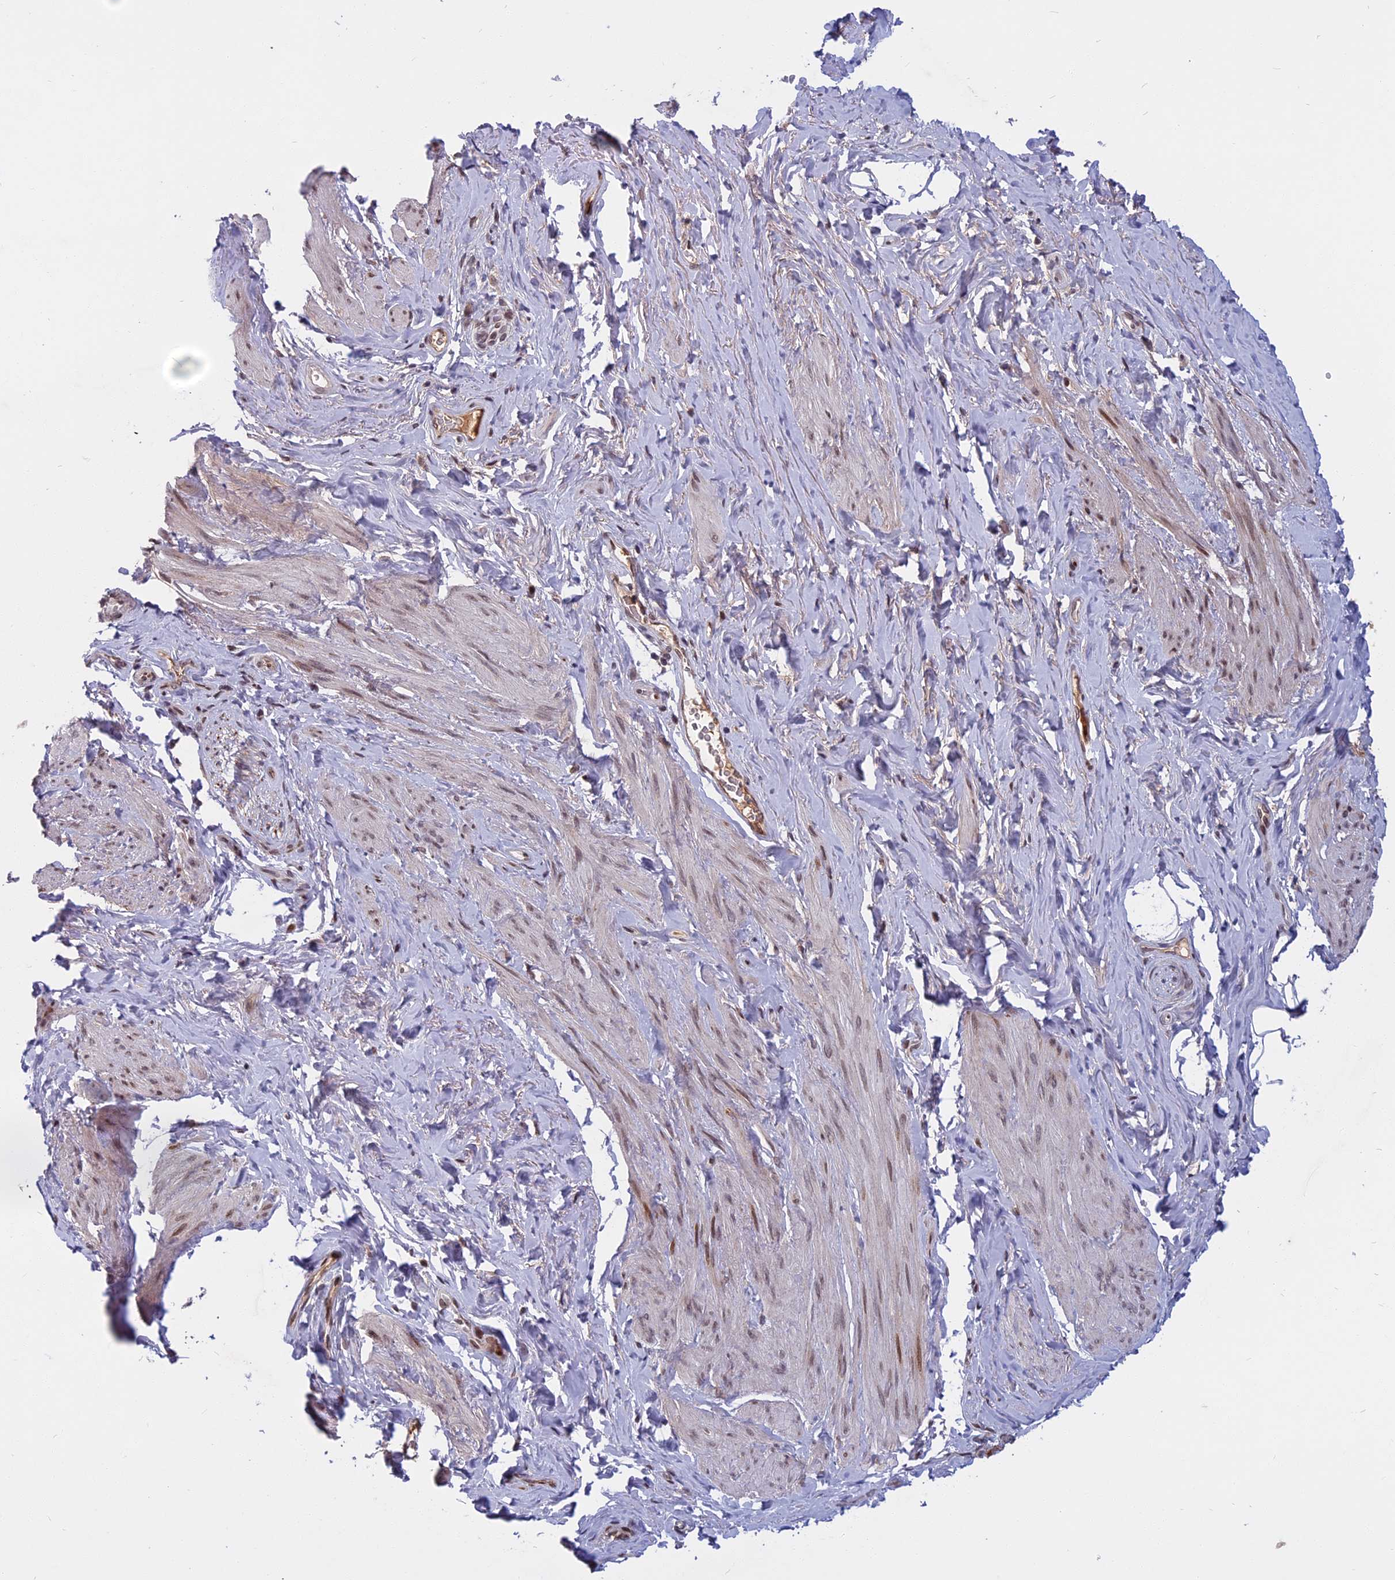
{"staining": {"intensity": "moderate", "quantity": "<25%", "location": "nuclear"}, "tissue": "smooth muscle", "cell_type": "Smooth muscle cells", "image_type": "normal", "snomed": [{"axis": "morphology", "description": "Normal tissue, NOS"}, {"axis": "topography", "description": "Smooth muscle"}, {"axis": "topography", "description": "Peripheral nerve tissue"}], "caption": "Protein staining demonstrates moderate nuclear staining in about <25% of smooth muscle cells in benign smooth muscle. (brown staining indicates protein expression, while blue staining denotes nuclei).", "gene": "CDC7", "patient": {"sex": "male", "age": 69}}